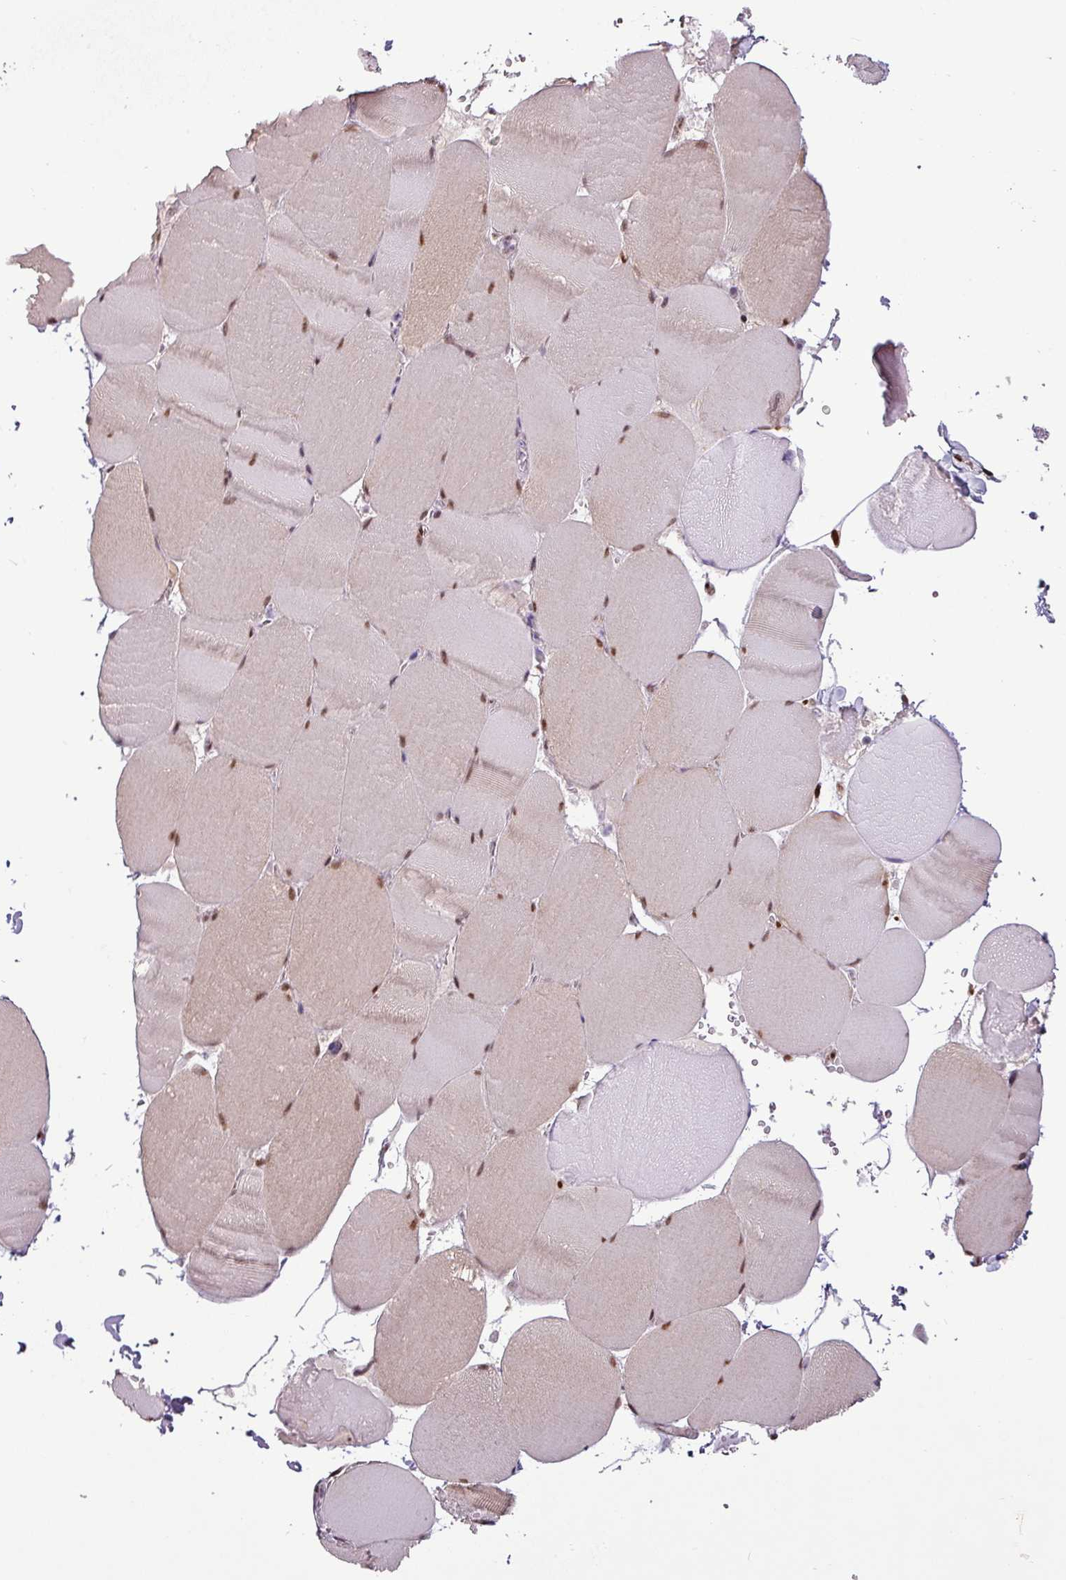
{"staining": {"intensity": "moderate", "quantity": "25%-75%", "location": "nuclear"}, "tissue": "skeletal muscle", "cell_type": "Myocytes", "image_type": "normal", "snomed": [{"axis": "morphology", "description": "Normal tissue, NOS"}, {"axis": "topography", "description": "Skeletal muscle"}, {"axis": "topography", "description": "Head-Neck"}], "caption": "Skeletal muscle stained with a brown dye displays moderate nuclear positive positivity in approximately 25%-75% of myocytes.", "gene": "IRF2BPL", "patient": {"sex": "male", "age": 66}}